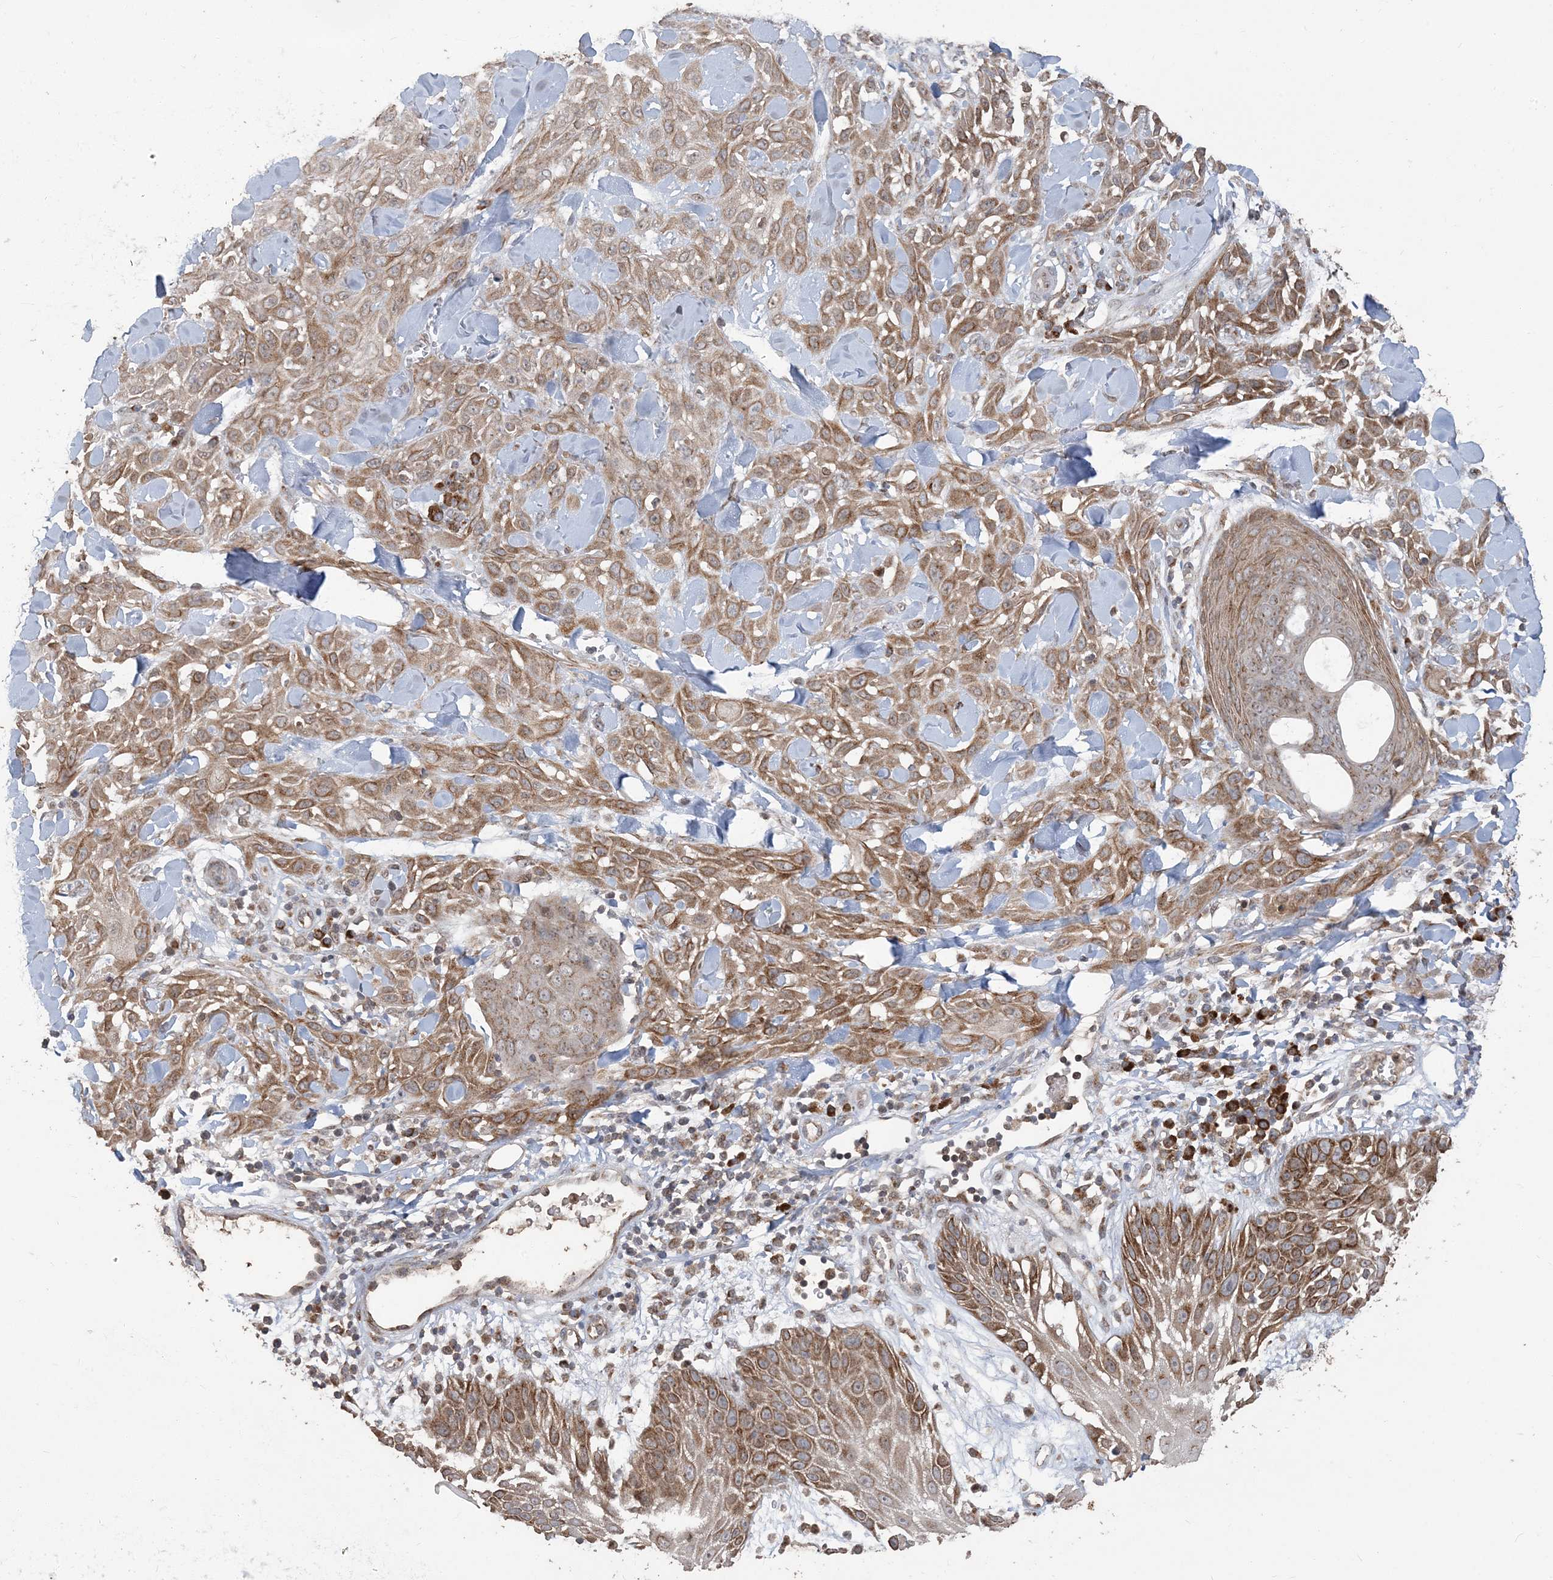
{"staining": {"intensity": "moderate", "quantity": ">75%", "location": "cytoplasmic/membranous"}, "tissue": "skin cancer", "cell_type": "Tumor cells", "image_type": "cancer", "snomed": [{"axis": "morphology", "description": "Squamous cell carcinoma, NOS"}, {"axis": "topography", "description": "Skin"}], "caption": "Protein staining of skin squamous cell carcinoma tissue demonstrates moderate cytoplasmic/membranous expression in approximately >75% of tumor cells. The protein is shown in brown color, while the nuclei are stained blue.", "gene": "RER1", "patient": {"sex": "male", "age": 24}}